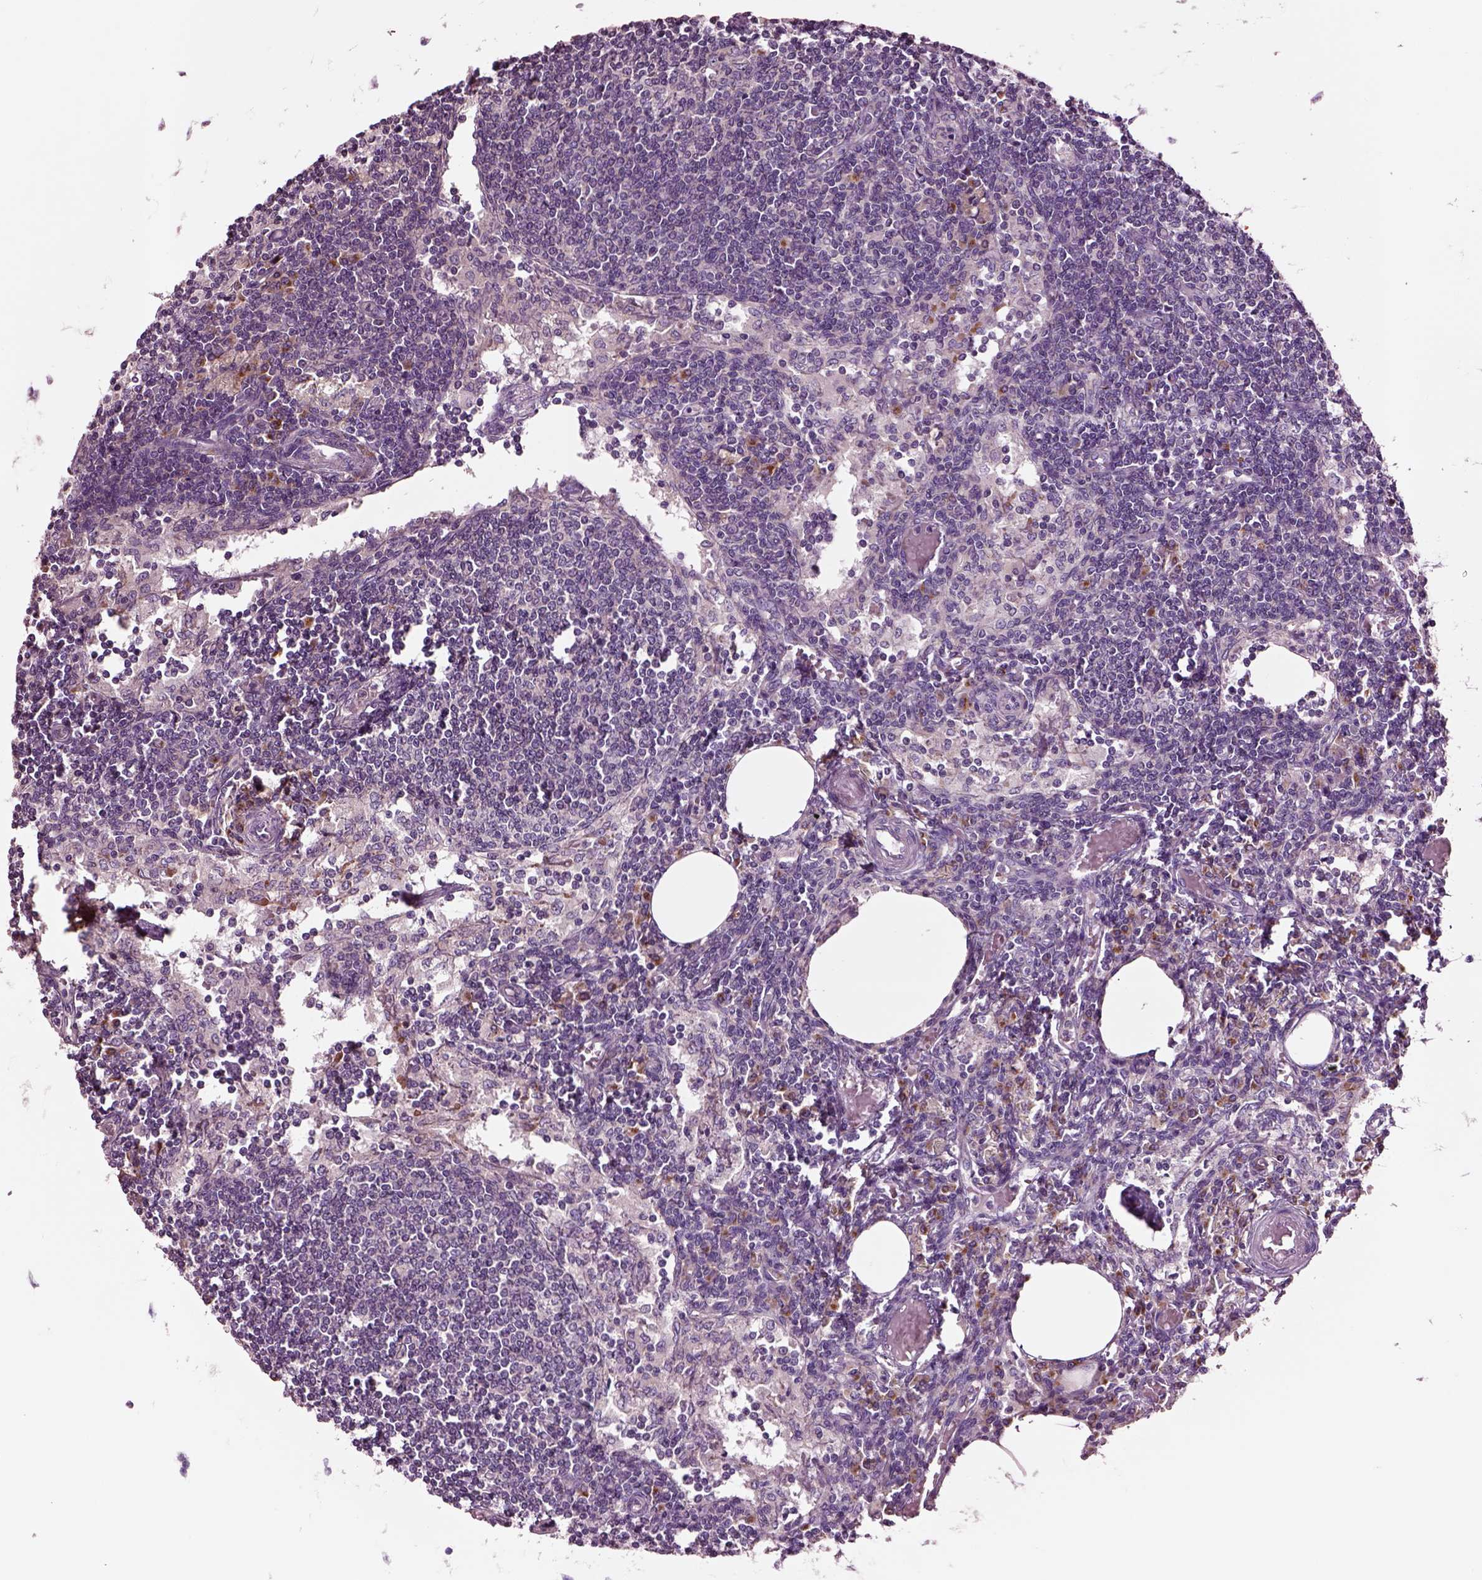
{"staining": {"intensity": "strong", "quantity": "<25%", "location": "cytoplasmic/membranous"}, "tissue": "lymph node", "cell_type": "Germinal center cells", "image_type": "normal", "snomed": [{"axis": "morphology", "description": "Normal tissue, NOS"}, {"axis": "topography", "description": "Lymph node"}], "caption": "IHC of normal lymph node reveals medium levels of strong cytoplasmic/membranous staining in about <25% of germinal center cells. (brown staining indicates protein expression, while blue staining denotes nuclei).", "gene": "SEC23A", "patient": {"sex": "female", "age": 69}}